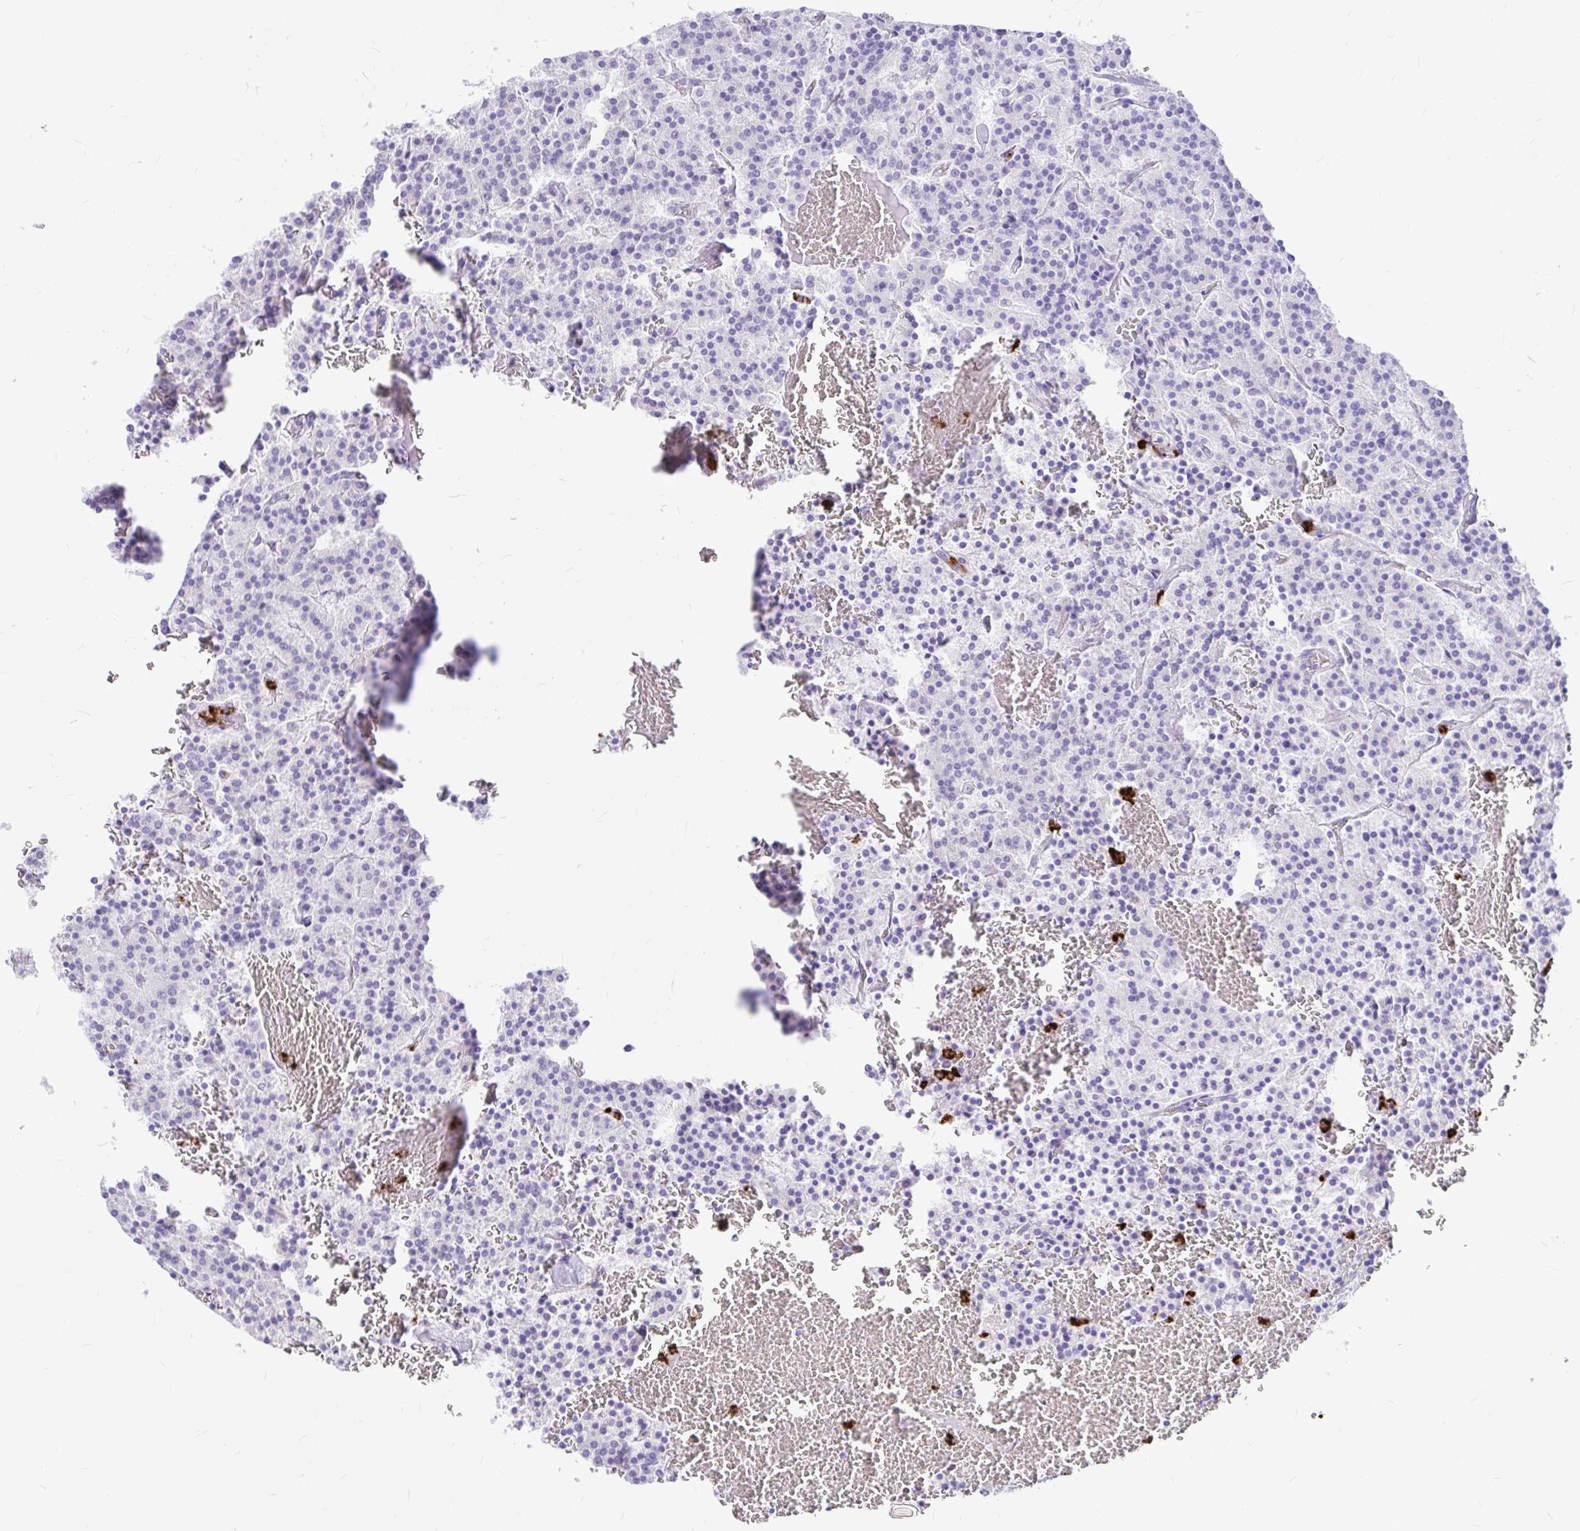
{"staining": {"intensity": "negative", "quantity": "none", "location": "none"}, "tissue": "carcinoid", "cell_type": "Tumor cells", "image_type": "cancer", "snomed": [{"axis": "morphology", "description": "Carcinoid, malignant, NOS"}, {"axis": "topography", "description": "Lung"}], "caption": "A micrograph of malignant carcinoid stained for a protein displays no brown staining in tumor cells.", "gene": "CLEC1B", "patient": {"sex": "male", "age": 70}}